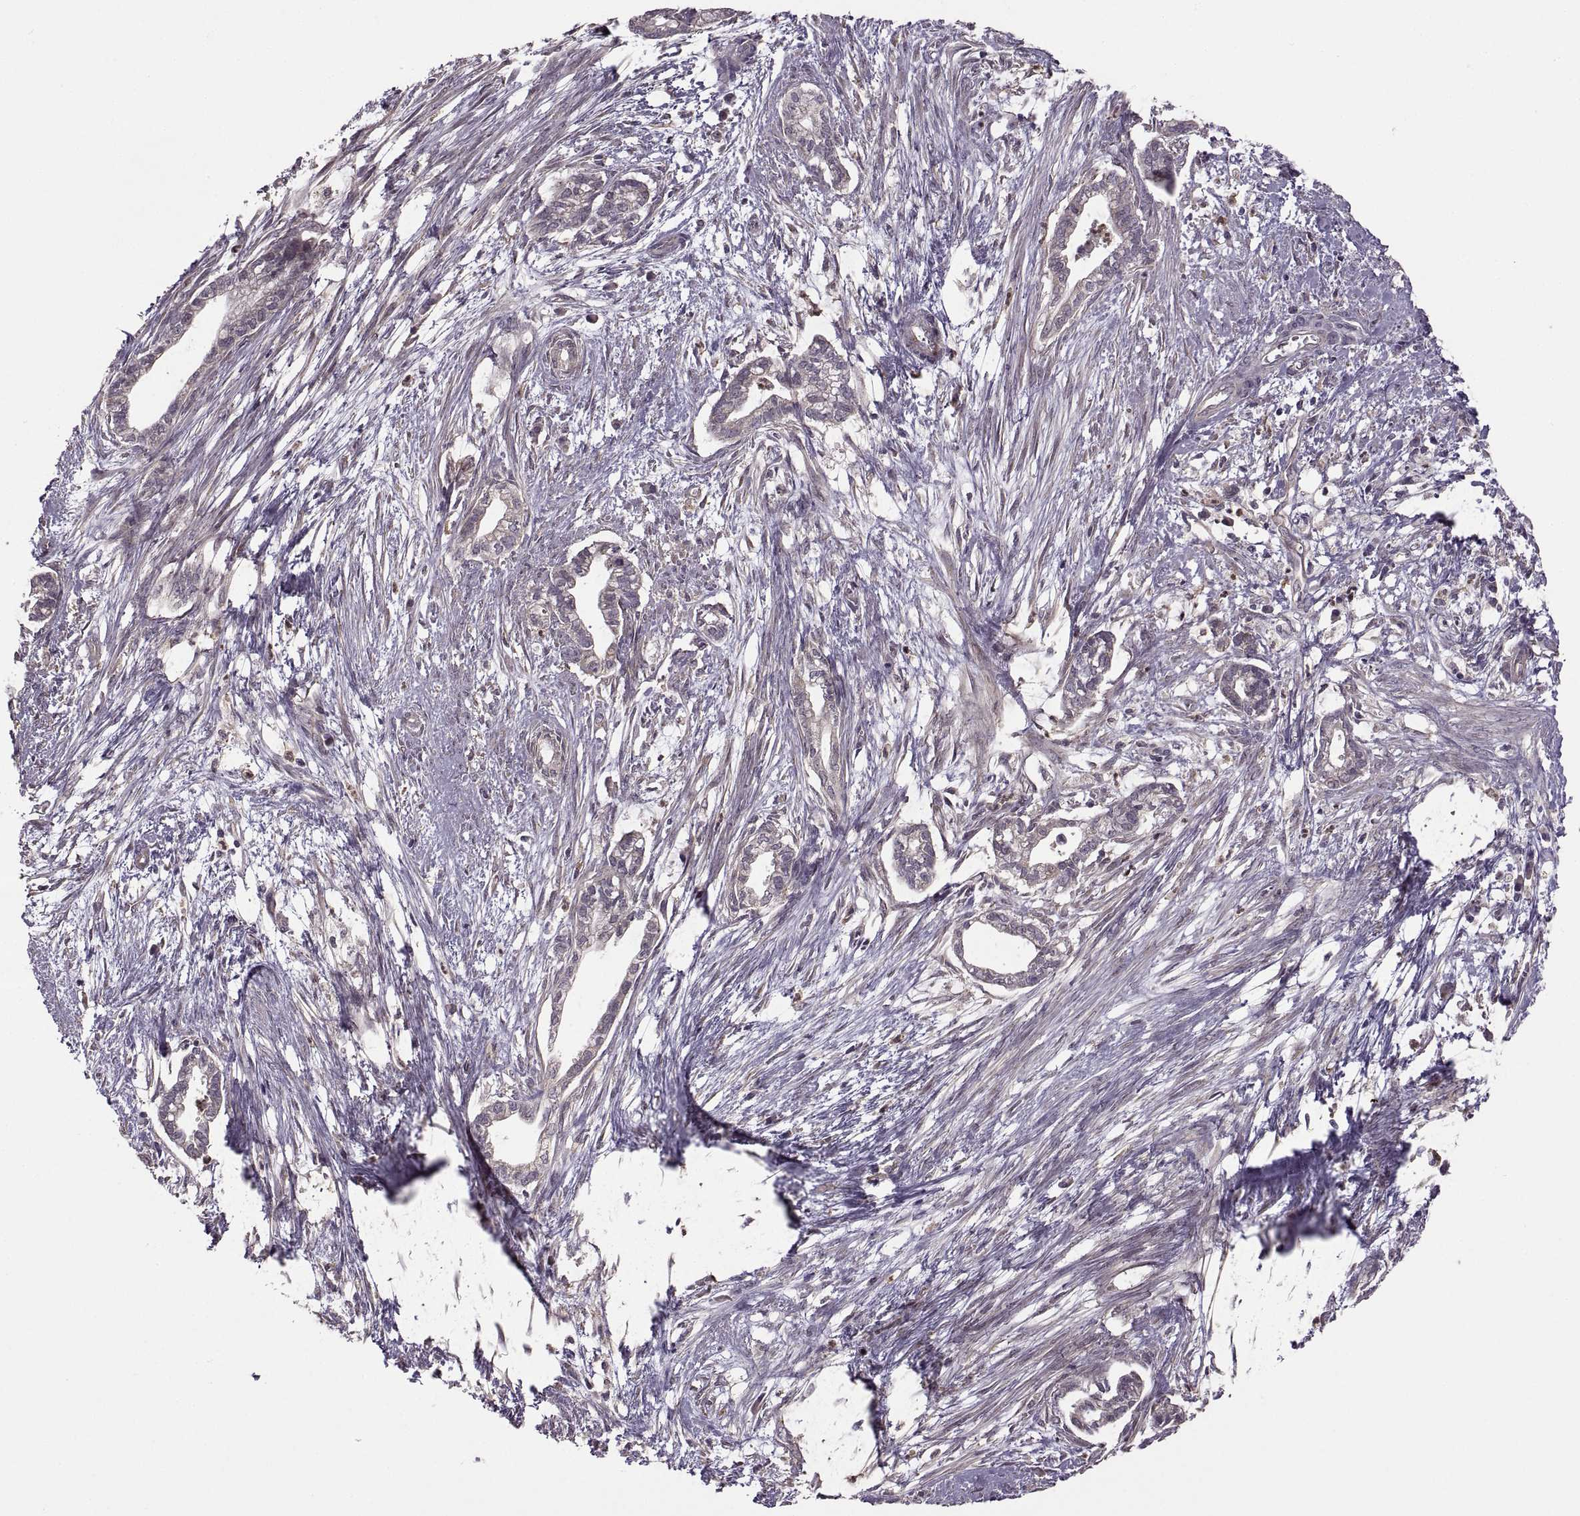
{"staining": {"intensity": "negative", "quantity": "none", "location": "none"}, "tissue": "cervical cancer", "cell_type": "Tumor cells", "image_type": "cancer", "snomed": [{"axis": "morphology", "description": "Adenocarcinoma, NOS"}, {"axis": "topography", "description": "Cervix"}], "caption": "DAB (3,3'-diaminobenzidine) immunohistochemical staining of cervical cancer shows no significant positivity in tumor cells.", "gene": "PIERCE1", "patient": {"sex": "female", "age": 62}}